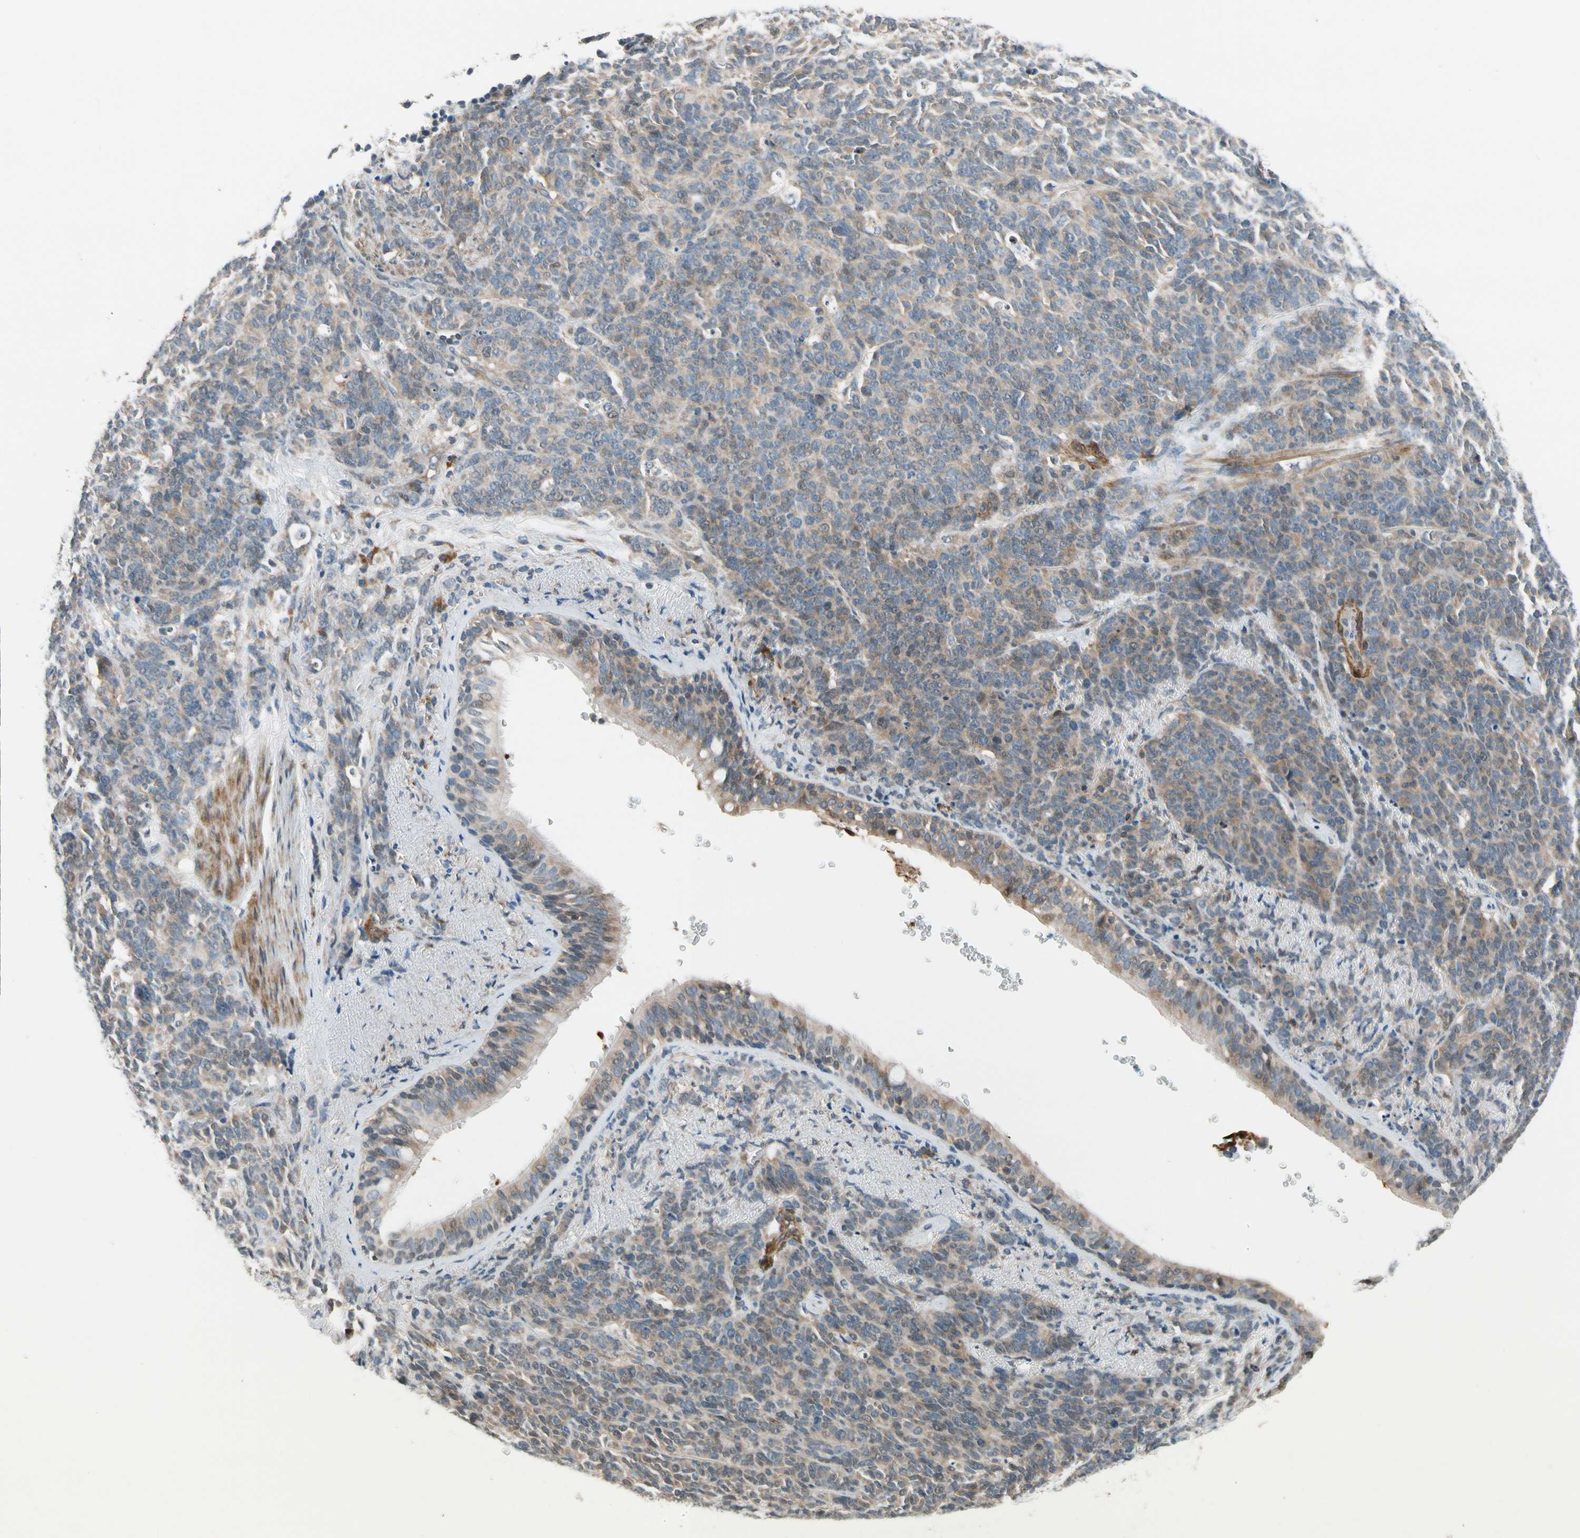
{"staining": {"intensity": "weak", "quantity": ">75%", "location": "cytoplasmic/membranous"}, "tissue": "lung cancer", "cell_type": "Tumor cells", "image_type": "cancer", "snomed": [{"axis": "morphology", "description": "Neoplasm, malignant, NOS"}, {"axis": "topography", "description": "Lung"}], "caption": "Immunohistochemical staining of human lung cancer (neoplasm (malignant)) reveals low levels of weak cytoplasmic/membranous expression in approximately >75% of tumor cells.", "gene": "MST1R", "patient": {"sex": "female", "age": 58}}